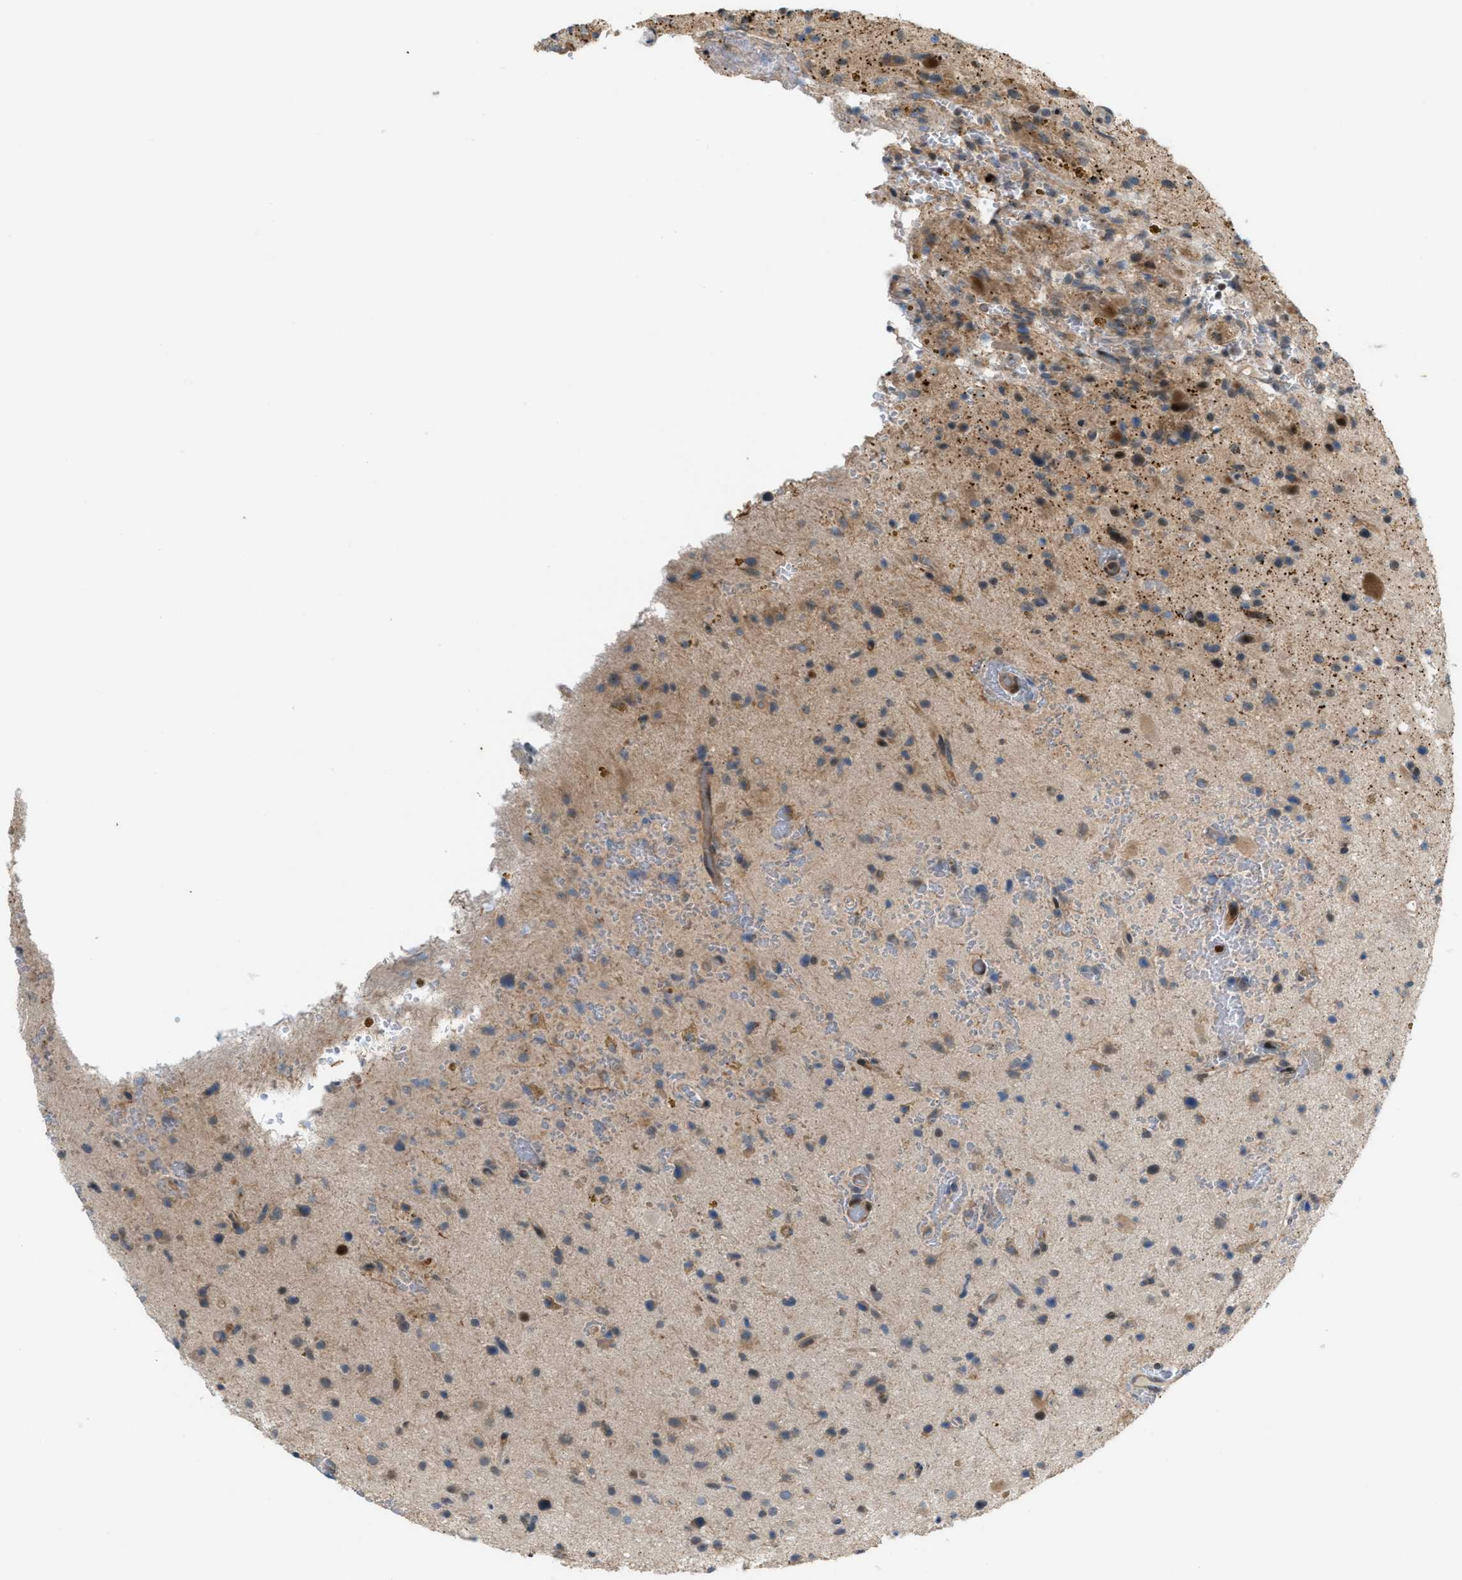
{"staining": {"intensity": "moderate", "quantity": "25%-75%", "location": "cytoplasmic/membranous,nuclear"}, "tissue": "glioma", "cell_type": "Tumor cells", "image_type": "cancer", "snomed": [{"axis": "morphology", "description": "Glioma, malignant, High grade"}, {"axis": "topography", "description": "Brain"}], "caption": "Malignant glioma (high-grade) stained for a protein demonstrates moderate cytoplasmic/membranous and nuclear positivity in tumor cells.", "gene": "ZNF276", "patient": {"sex": "male", "age": 33}}